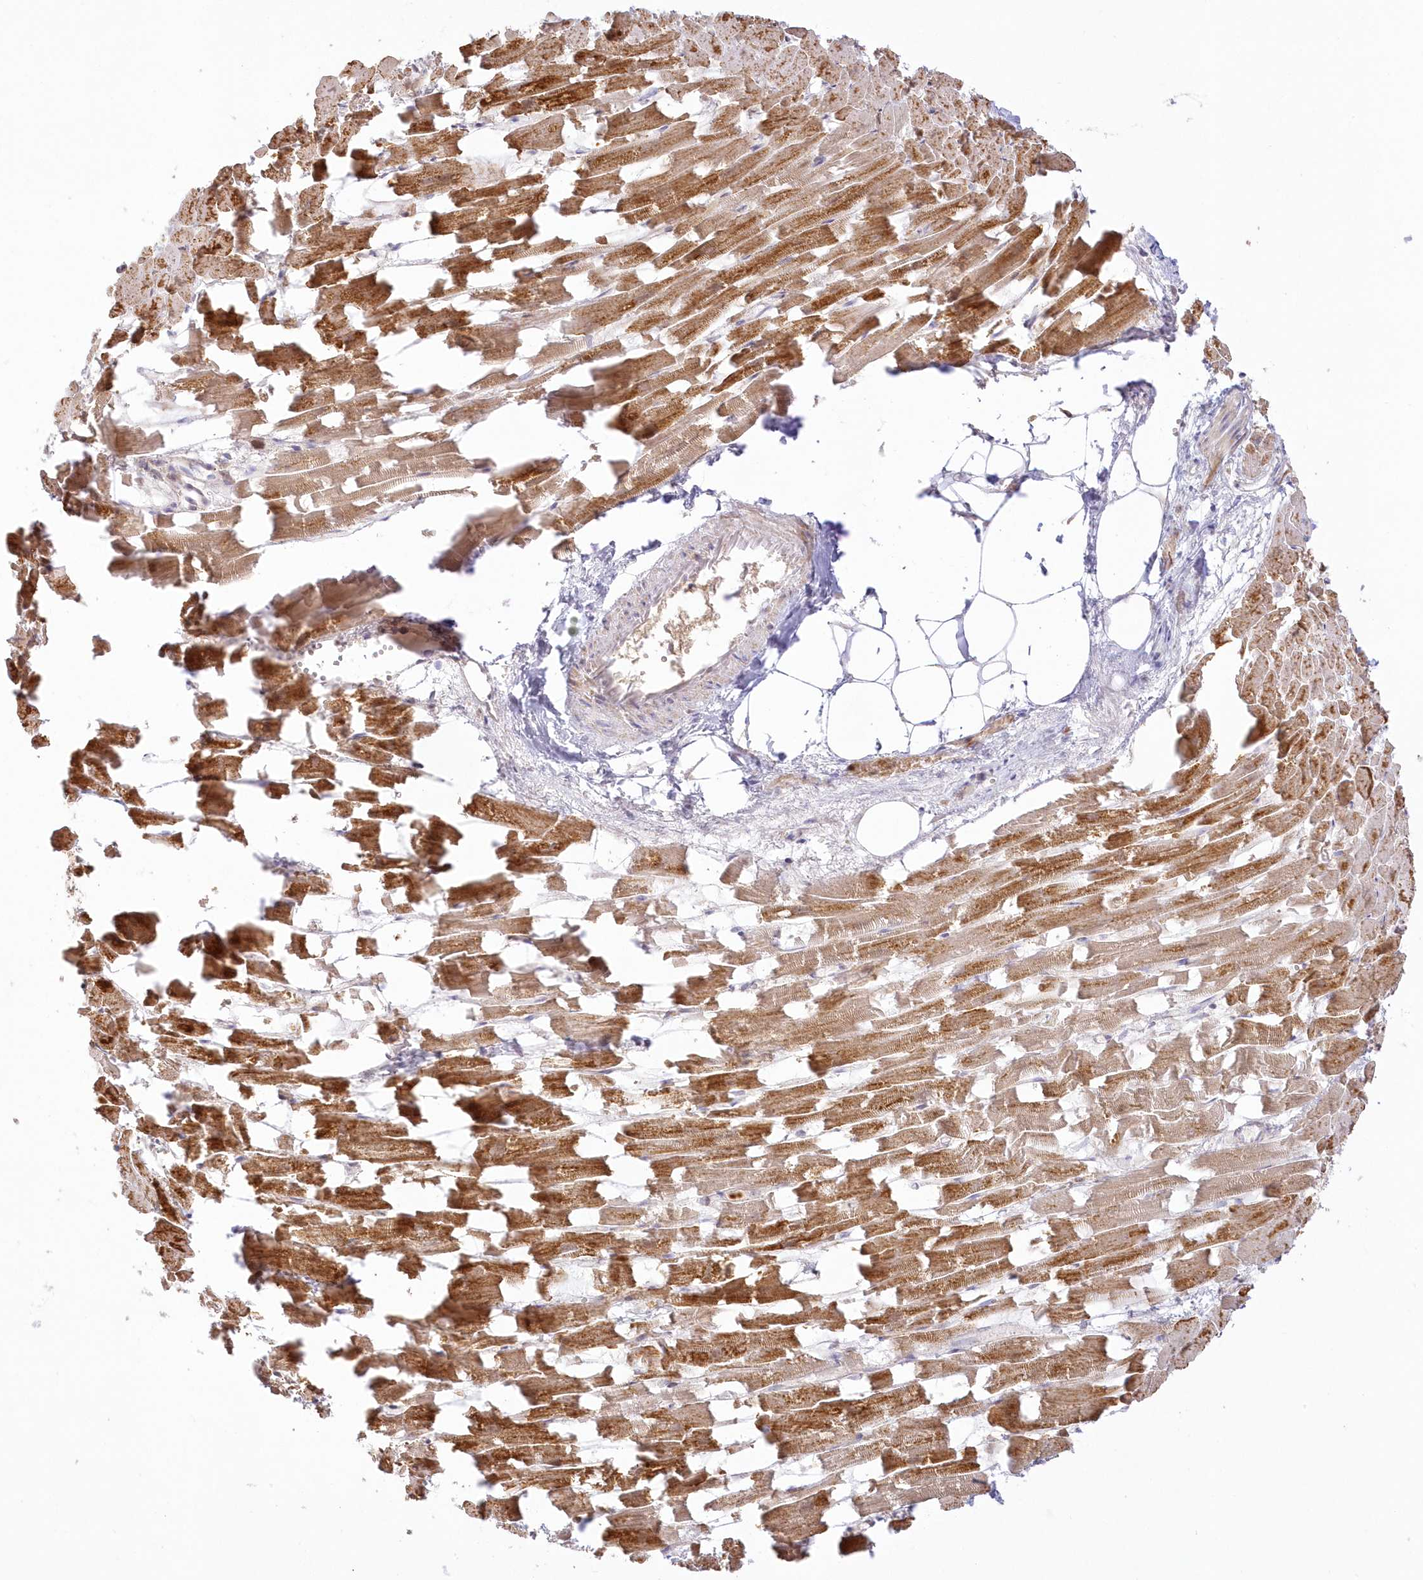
{"staining": {"intensity": "moderate", "quantity": ">75%", "location": "cytoplasmic/membranous"}, "tissue": "heart muscle", "cell_type": "Cardiomyocytes", "image_type": "normal", "snomed": [{"axis": "morphology", "description": "Normal tissue, NOS"}, {"axis": "topography", "description": "Heart"}], "caption": "Moderate cytoplasmic/membranous positivity for a protein is present in approximately >75% of cardiomyocytes of unremarkable heart muscle using IHC.", "gene": "TBC1D14", "patient": {"sex": "female", "age": 64}}